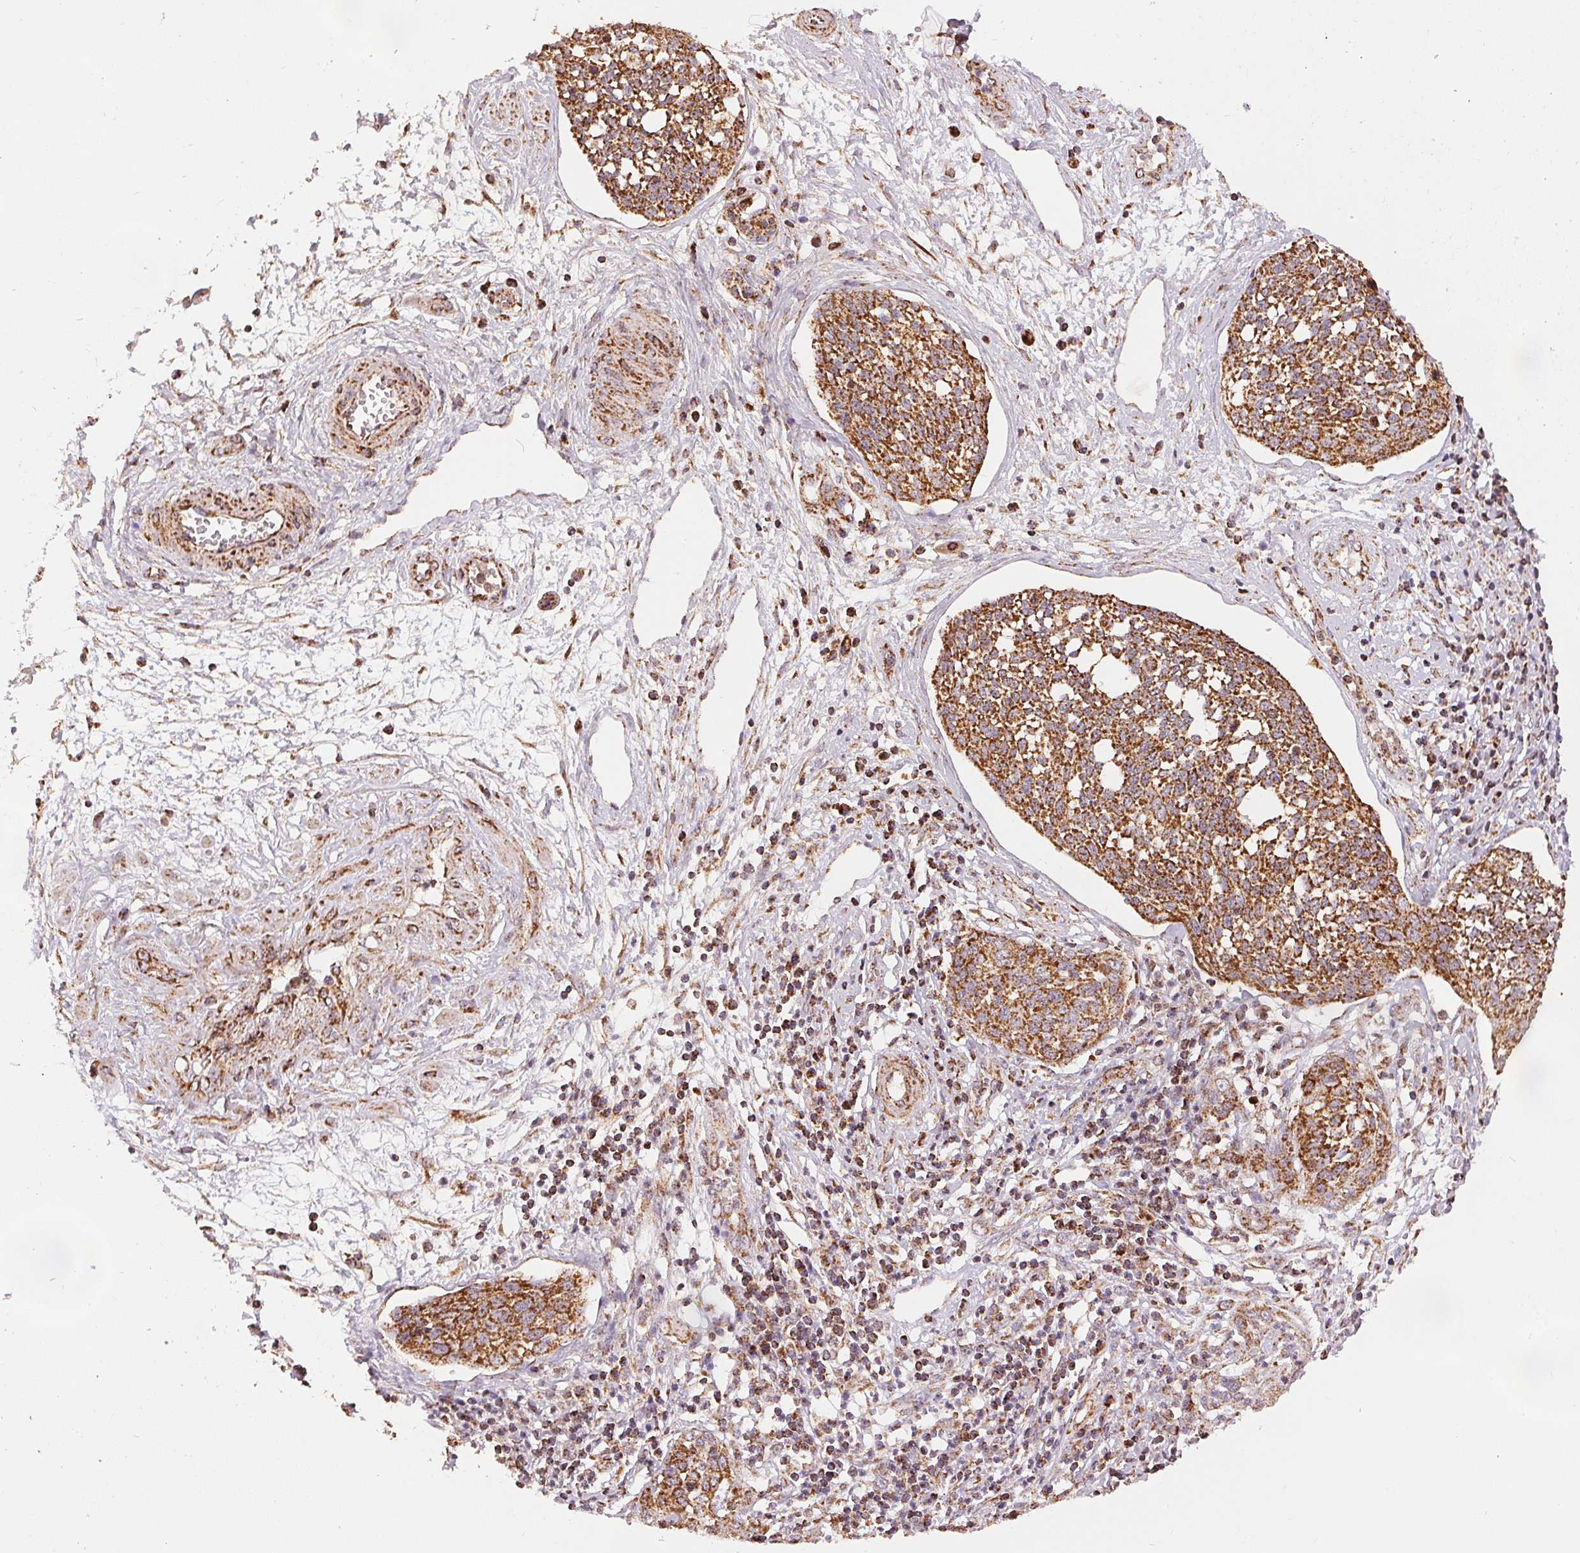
{"staining": {"intensity": "moderate", "quantity": ">75%", "location": "cytoplasmic/membranous"}, "tissue": "cervical cancer", "cell_type": "Tumor cells", "image_type": "cancer", "snomed": [{"axis": "morphology", "description": "Squamous cell carcinoma, NOS"}, {"axis": "topography", "description": "Cervix"}], "caption": "This is a histology image of IHC staining of squamous cell carcinoma (cervical), which shows moderate expression in the cytoplasmic/membranous of tumor cells.", "gene": "SDHB", "patient": {"sex": "female", "age": 34}}